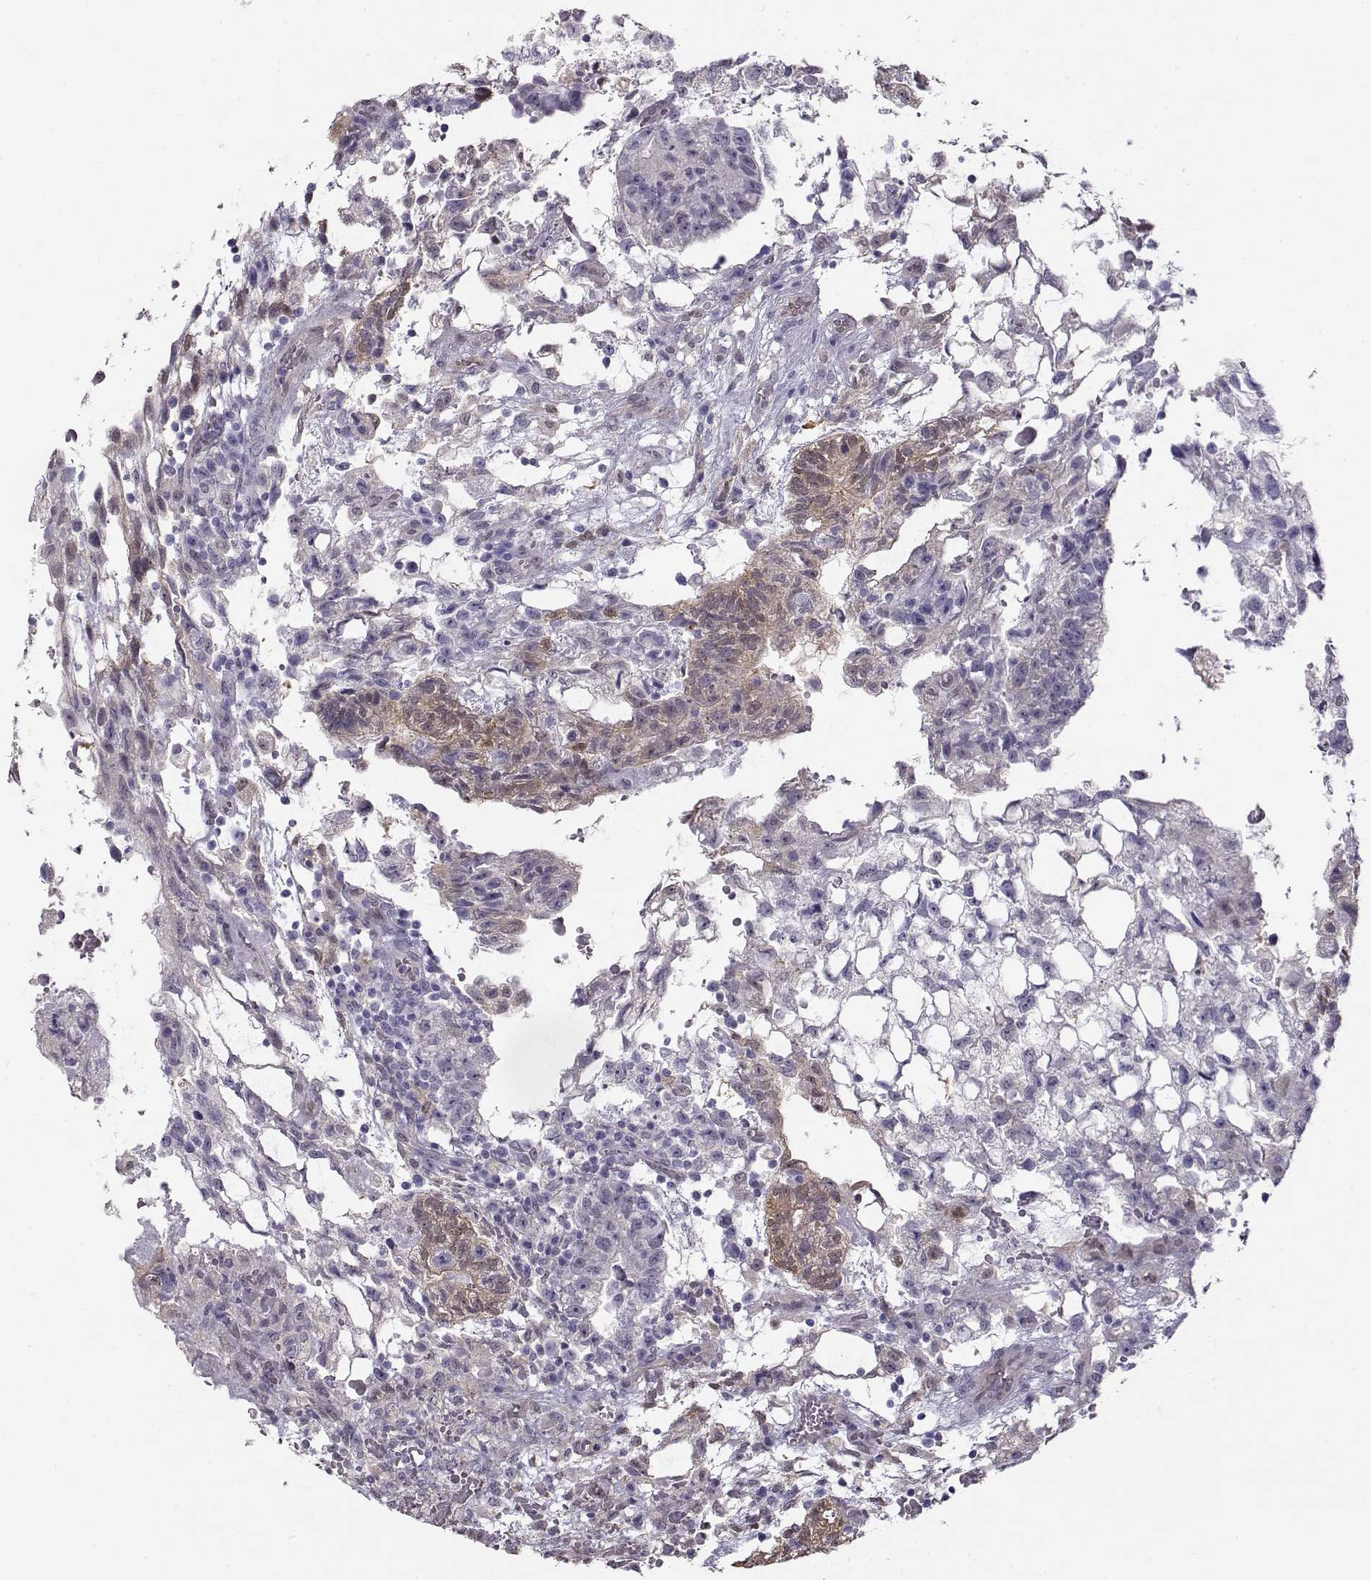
{"staining": {"intensity": "weak", "quantity": "<25%", "location": "cytoplasmic/membranous"}, "tissue": "testis cancer", "cell_type": "Tumor cells", "image_type": "cancer", "snomed": [{"axis": "morphology", "description": "Carcinoma, Embryonal, NOS"}, {"axis": "topography", "description": "Testis"}], "caption": "This is an immunohistochemistry (IHC) histopathology image of human embryonal carcinoma (testis). There is no staining in tumor cells.", "gene": "CCR8", "patient": {"sex": "male", "age": 32}}